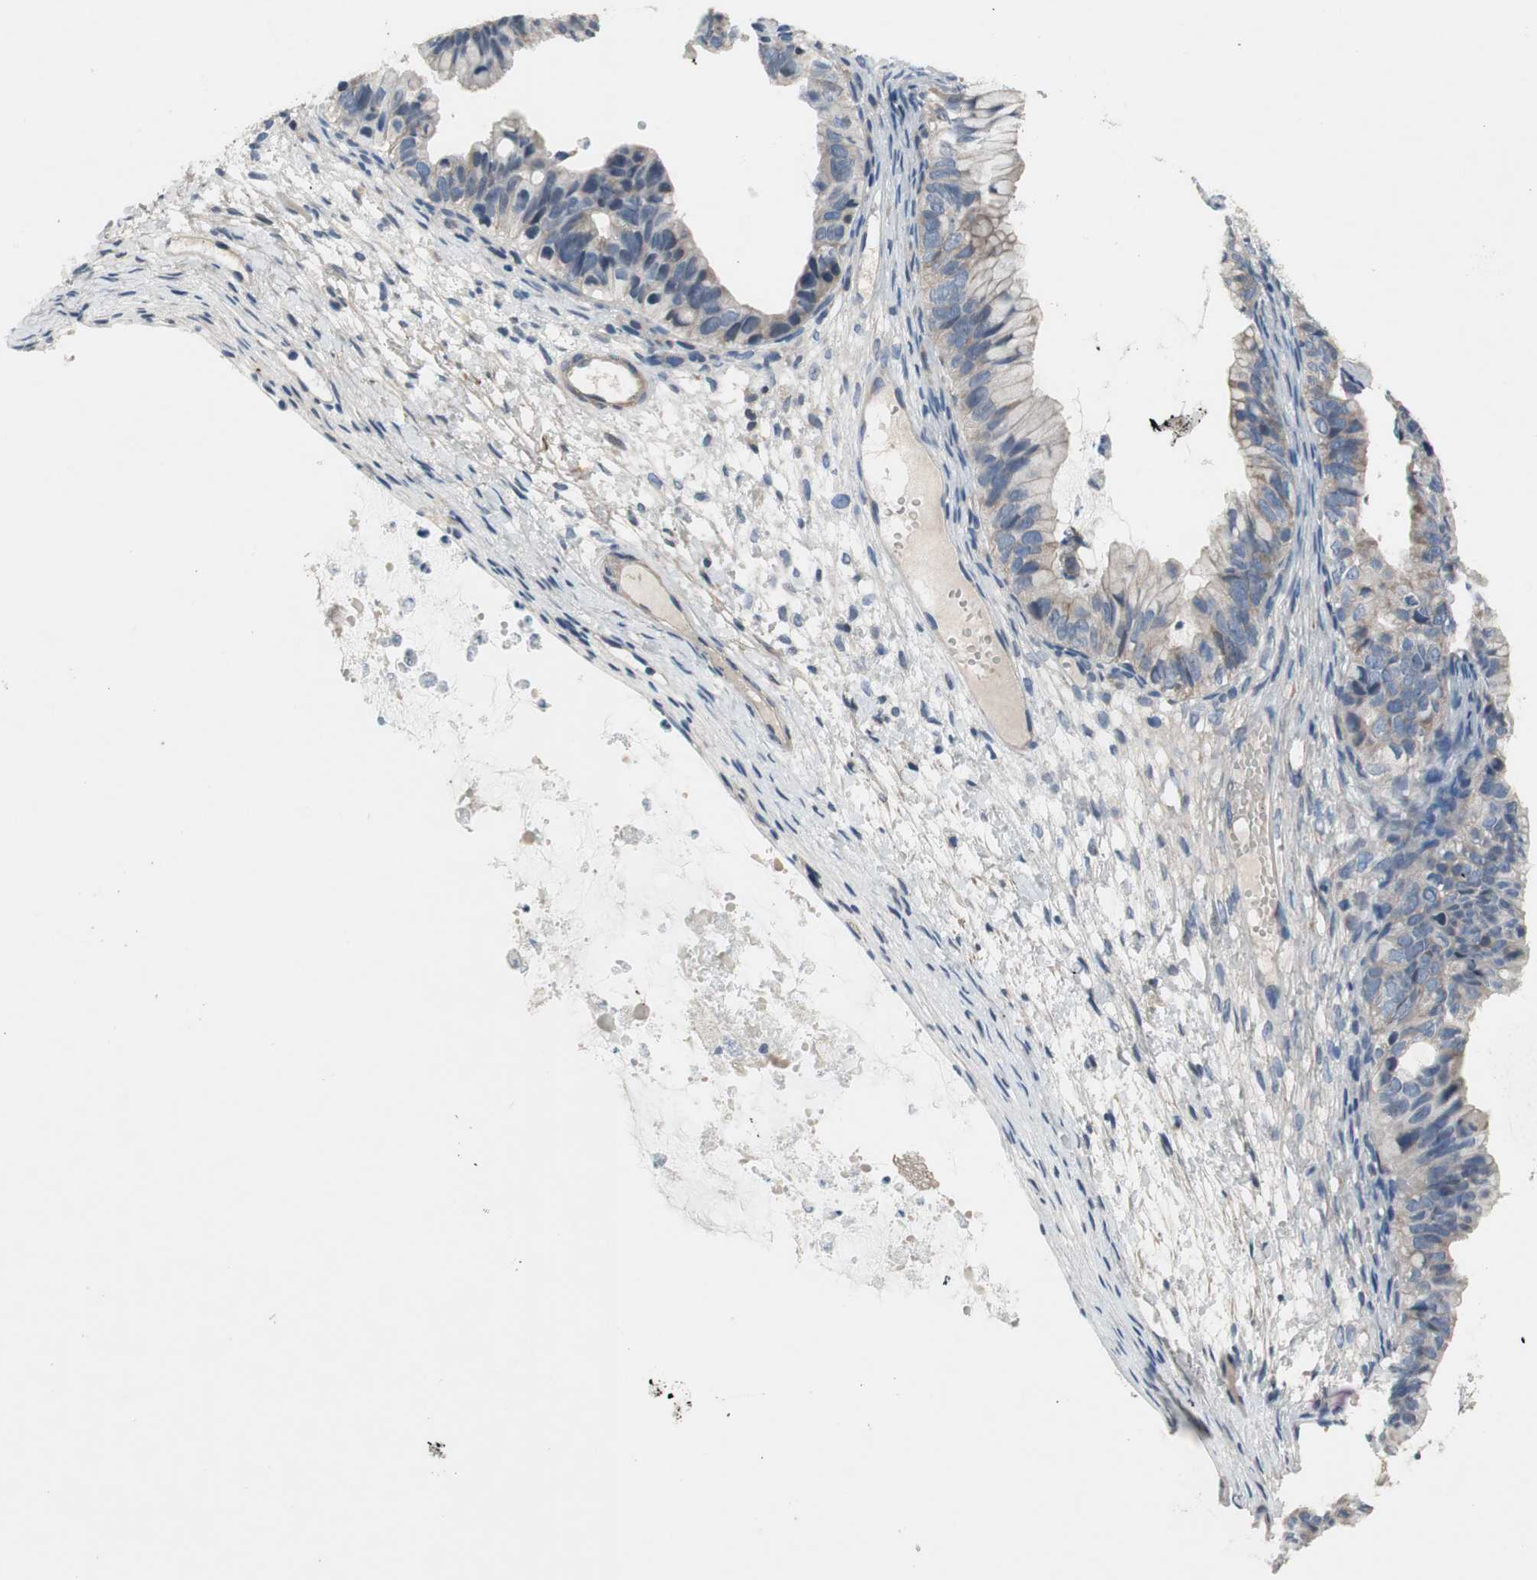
{"staining": {"intensity": "negative", "quantity": "none", "location": "none"}, "tissue": "ovarian cancer", "cell_type": "Tumor cells", "image_type": "cancer", "snomed": [{"axis": "morphology", "description": "Cystadenocarcinoma, mucinous, NOS"}, {"axis": "topography", "description": "Ovary"}], "caption": "An image of ovarian cancer (mucinous cystadenocarcinoma) stained for a protein shows no brown staining in tumor cells.", "gene": "TACR3", "patient": {"sex": "female", "age": 36}}